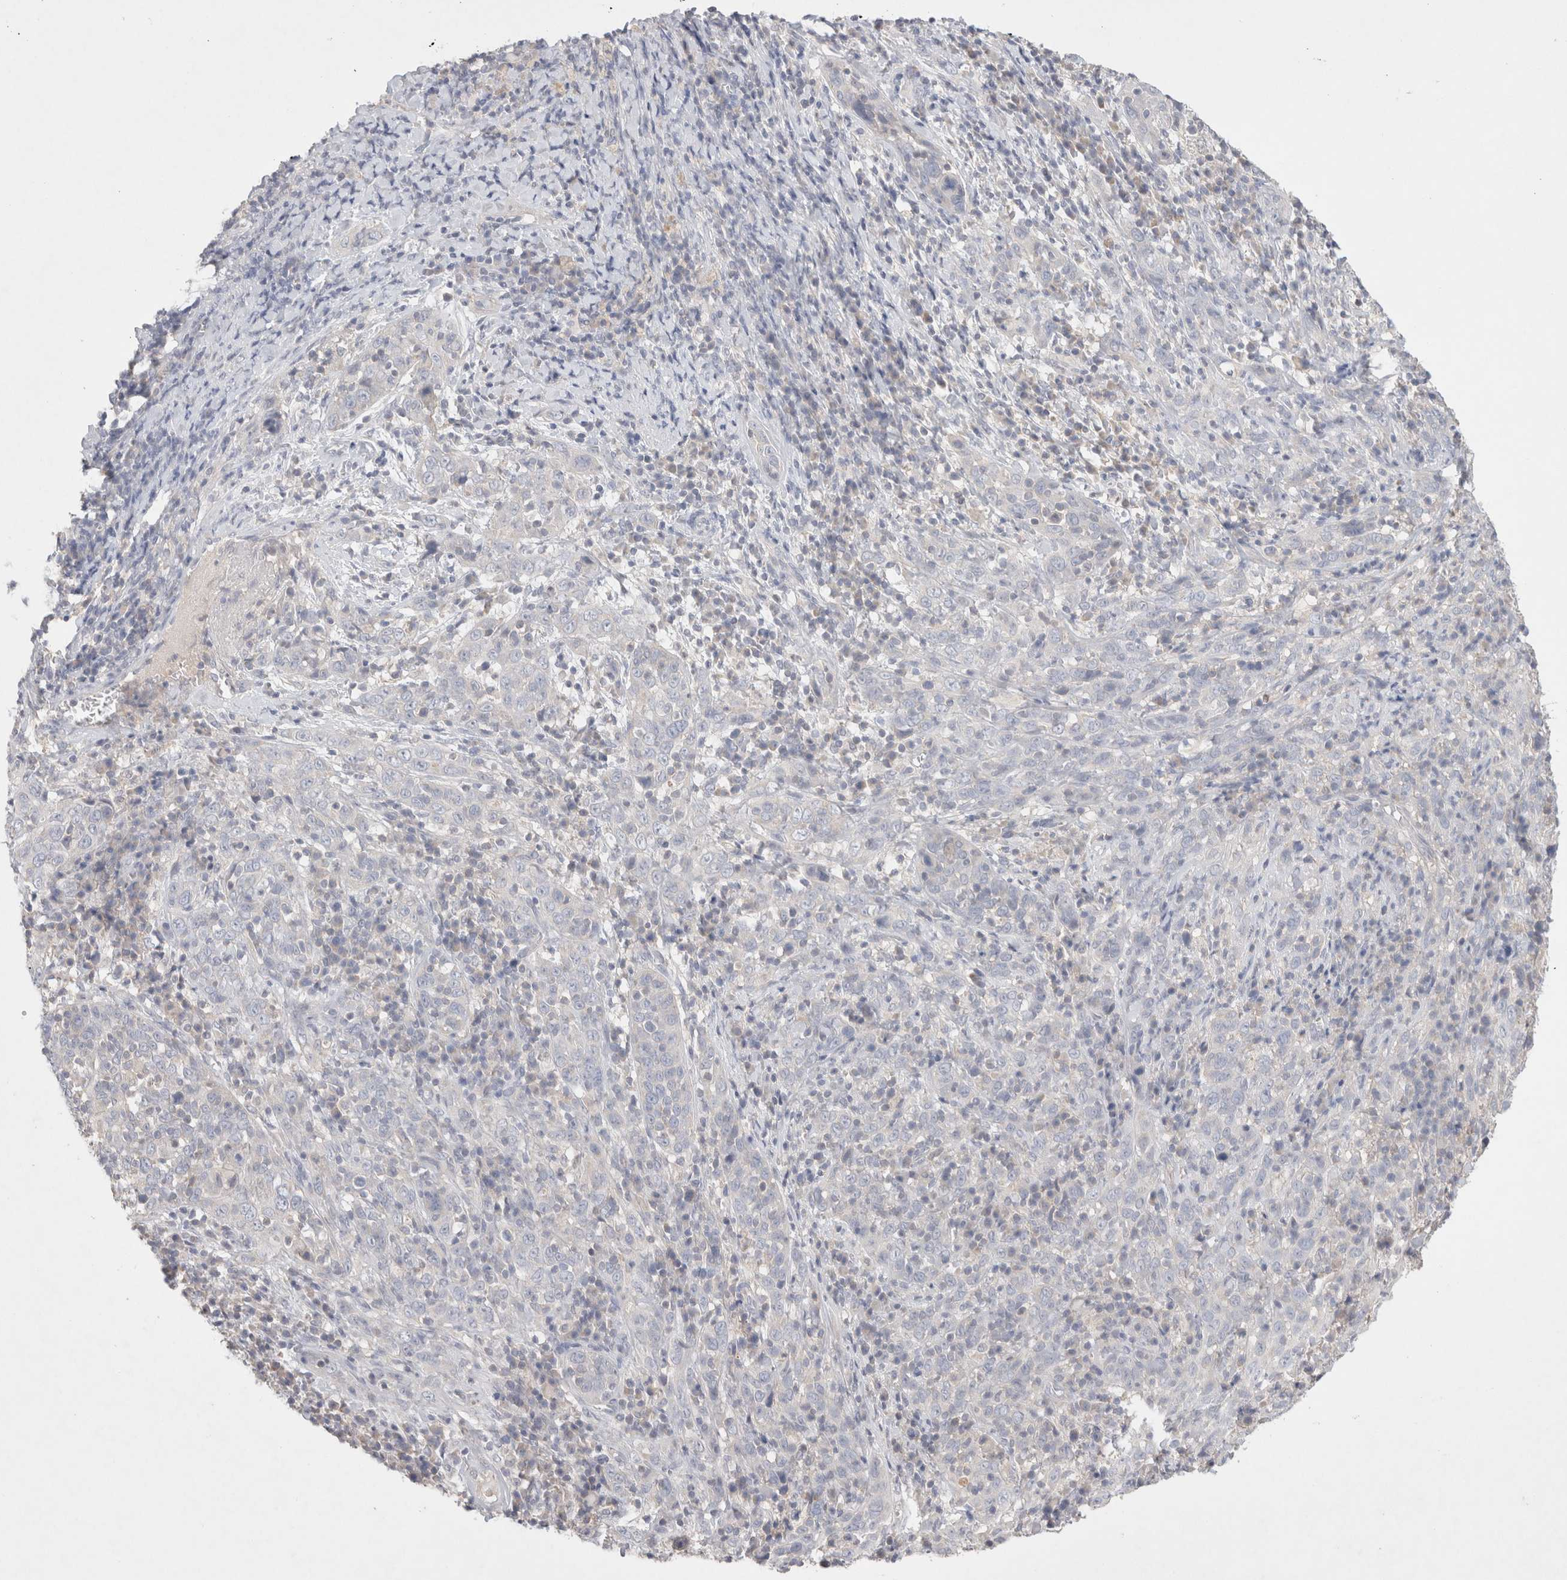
{"staining": {"intensity": "negative", "quantity": "none", "location": "none"}, "tissue": "cervical cancer", "cell_type": "Tumor cells", "image_type": "cancer", "snomed": [{"axis": "morphology", "description": "Squamous cell carcinoma, NOS"}, {"axis": "topography", "description": "Cervix"}], "caption": "Image shows no protein expression in tumor cells of cervical cancer tissue.", "gene": "MPP2", "patient": {"sex": "female", "age": 46}}